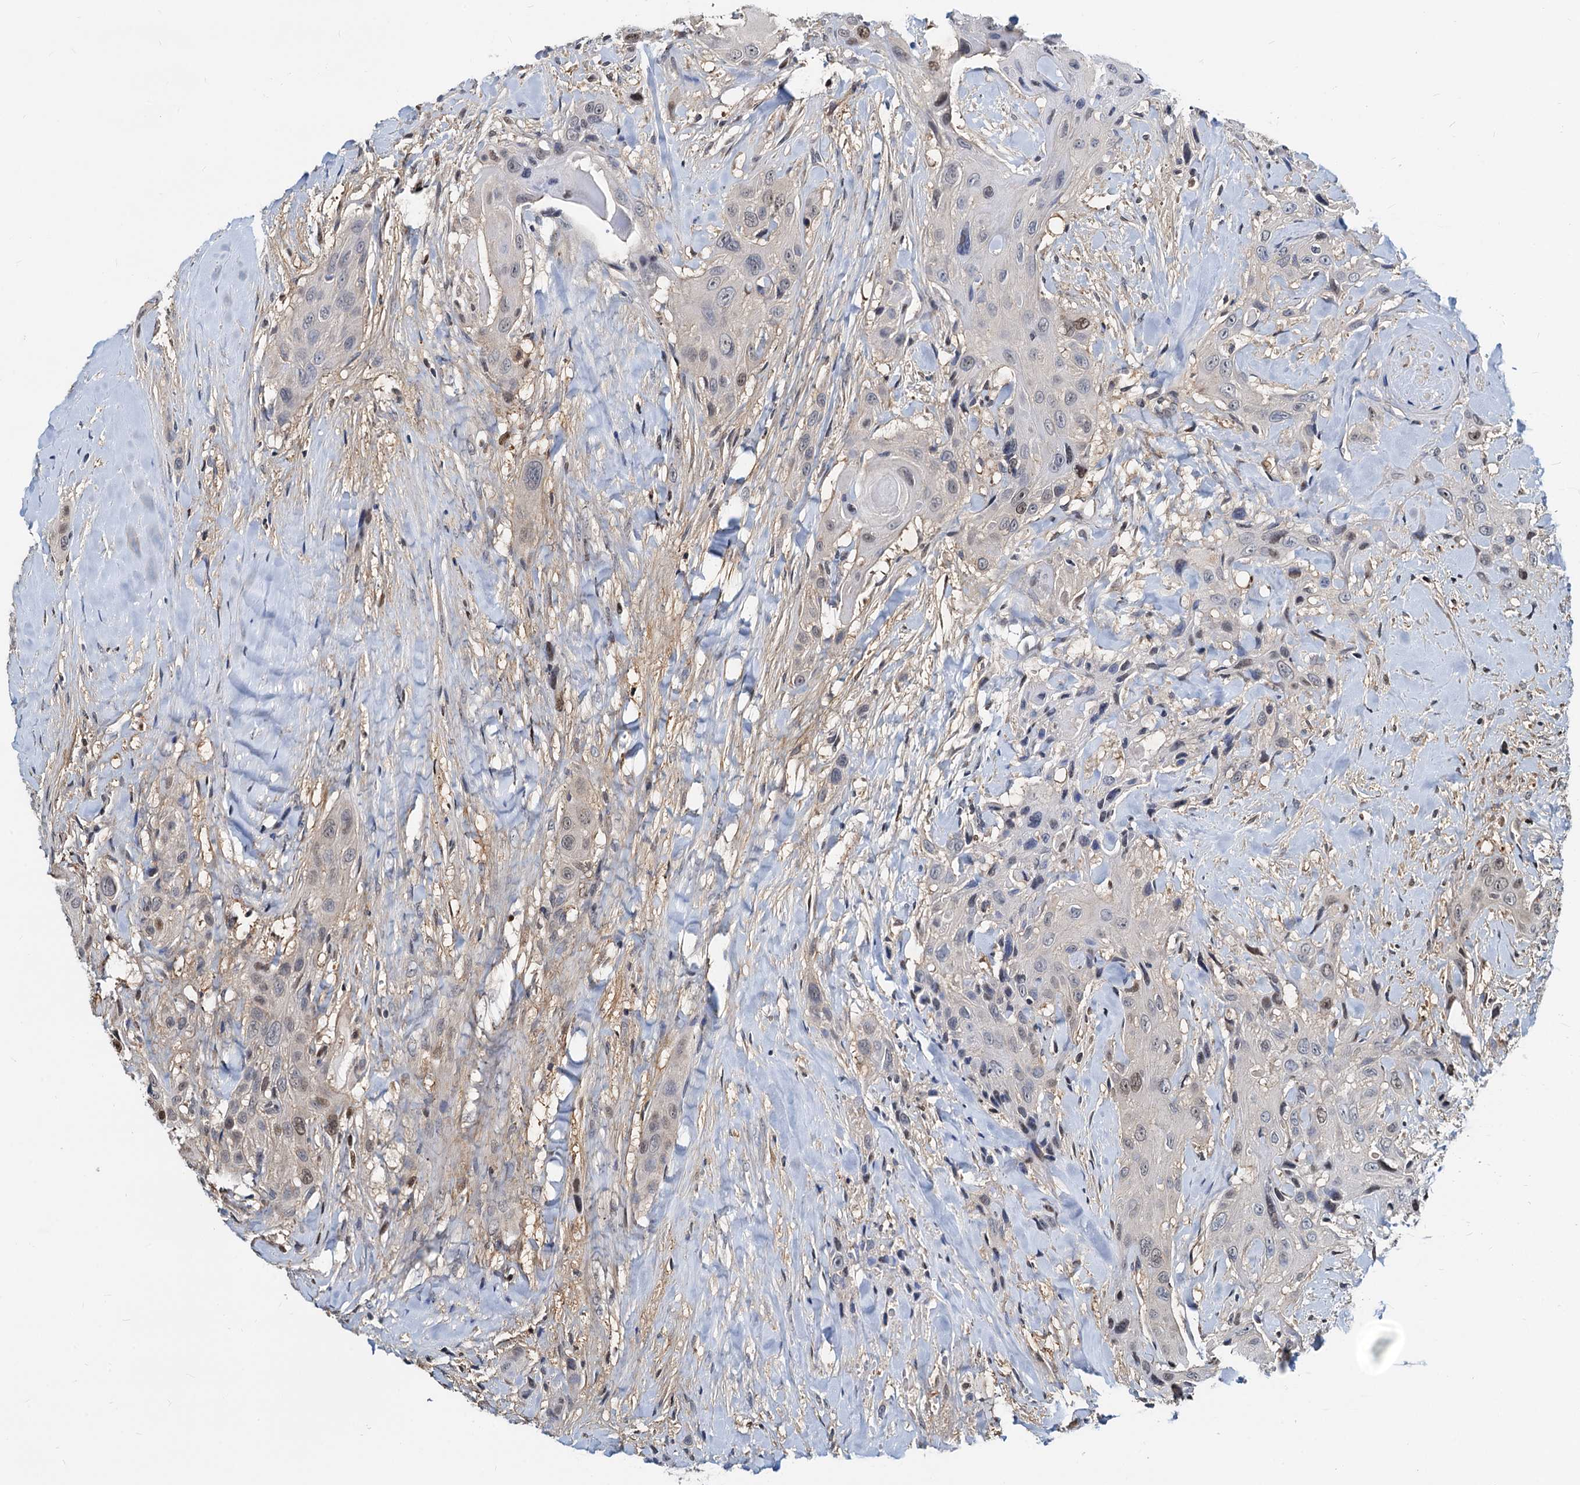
{"staining": {"intensity": "weak", "quantity": "<25%", "location": "nuclear"}, "tissue": "head and neck cancer", "cell_type": "Tumor cells", "image_type": "cancer", "snomed": [{"axis": "morphology", "description": "Squamous cell carcinoma, NOS"}, {"axis": "topography", "description": "Head-Neck"}], "caption": "A high-resolution histopathology image shows immunohistochemistry staining of head and neck cancer (squamous cell carcinoma), which displays no significant positivity in tumor cells.", "gene": "PTGES3", "patient": {"sex": "male", "age": 81}}